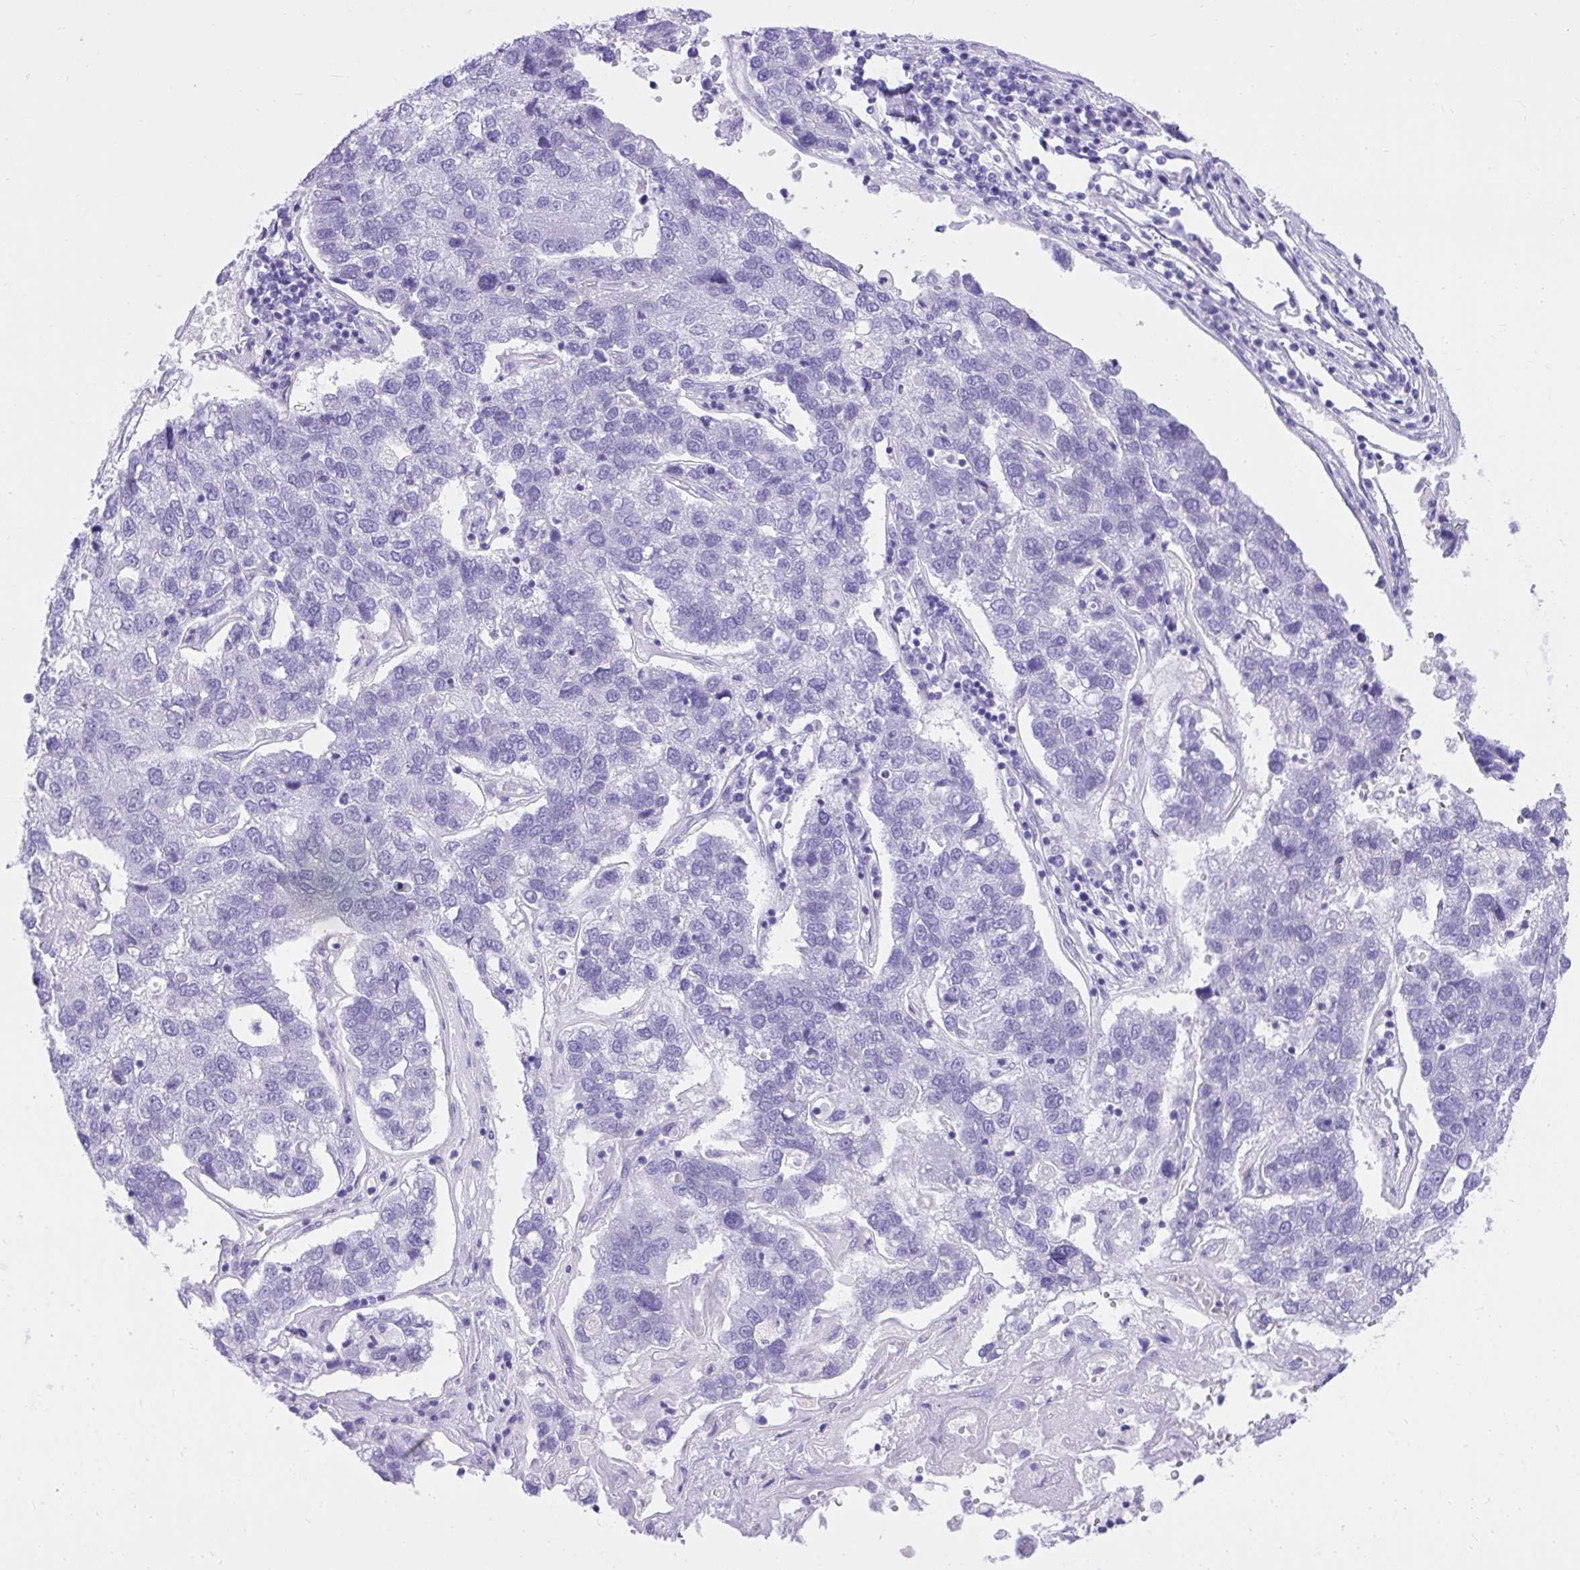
{"staining": {"intensity": "negative", "quantity": "none", "location": "none"}, "tissue": "pancreatic cancer", "cell_type": "Tumor cells", "image_type": "cancer", "snomed": [{"axis": "morphology", "description": "Adenocarcinoma, NOS"}, {"axis": "topography", "description": "Pancreas"}], "caption": "Tumor cells are negative for brown protein staining in pancreatic cancer (adenocarcinoma).", "gene": "KCNN4", "patient": {"sex": "female", "age": 61}}